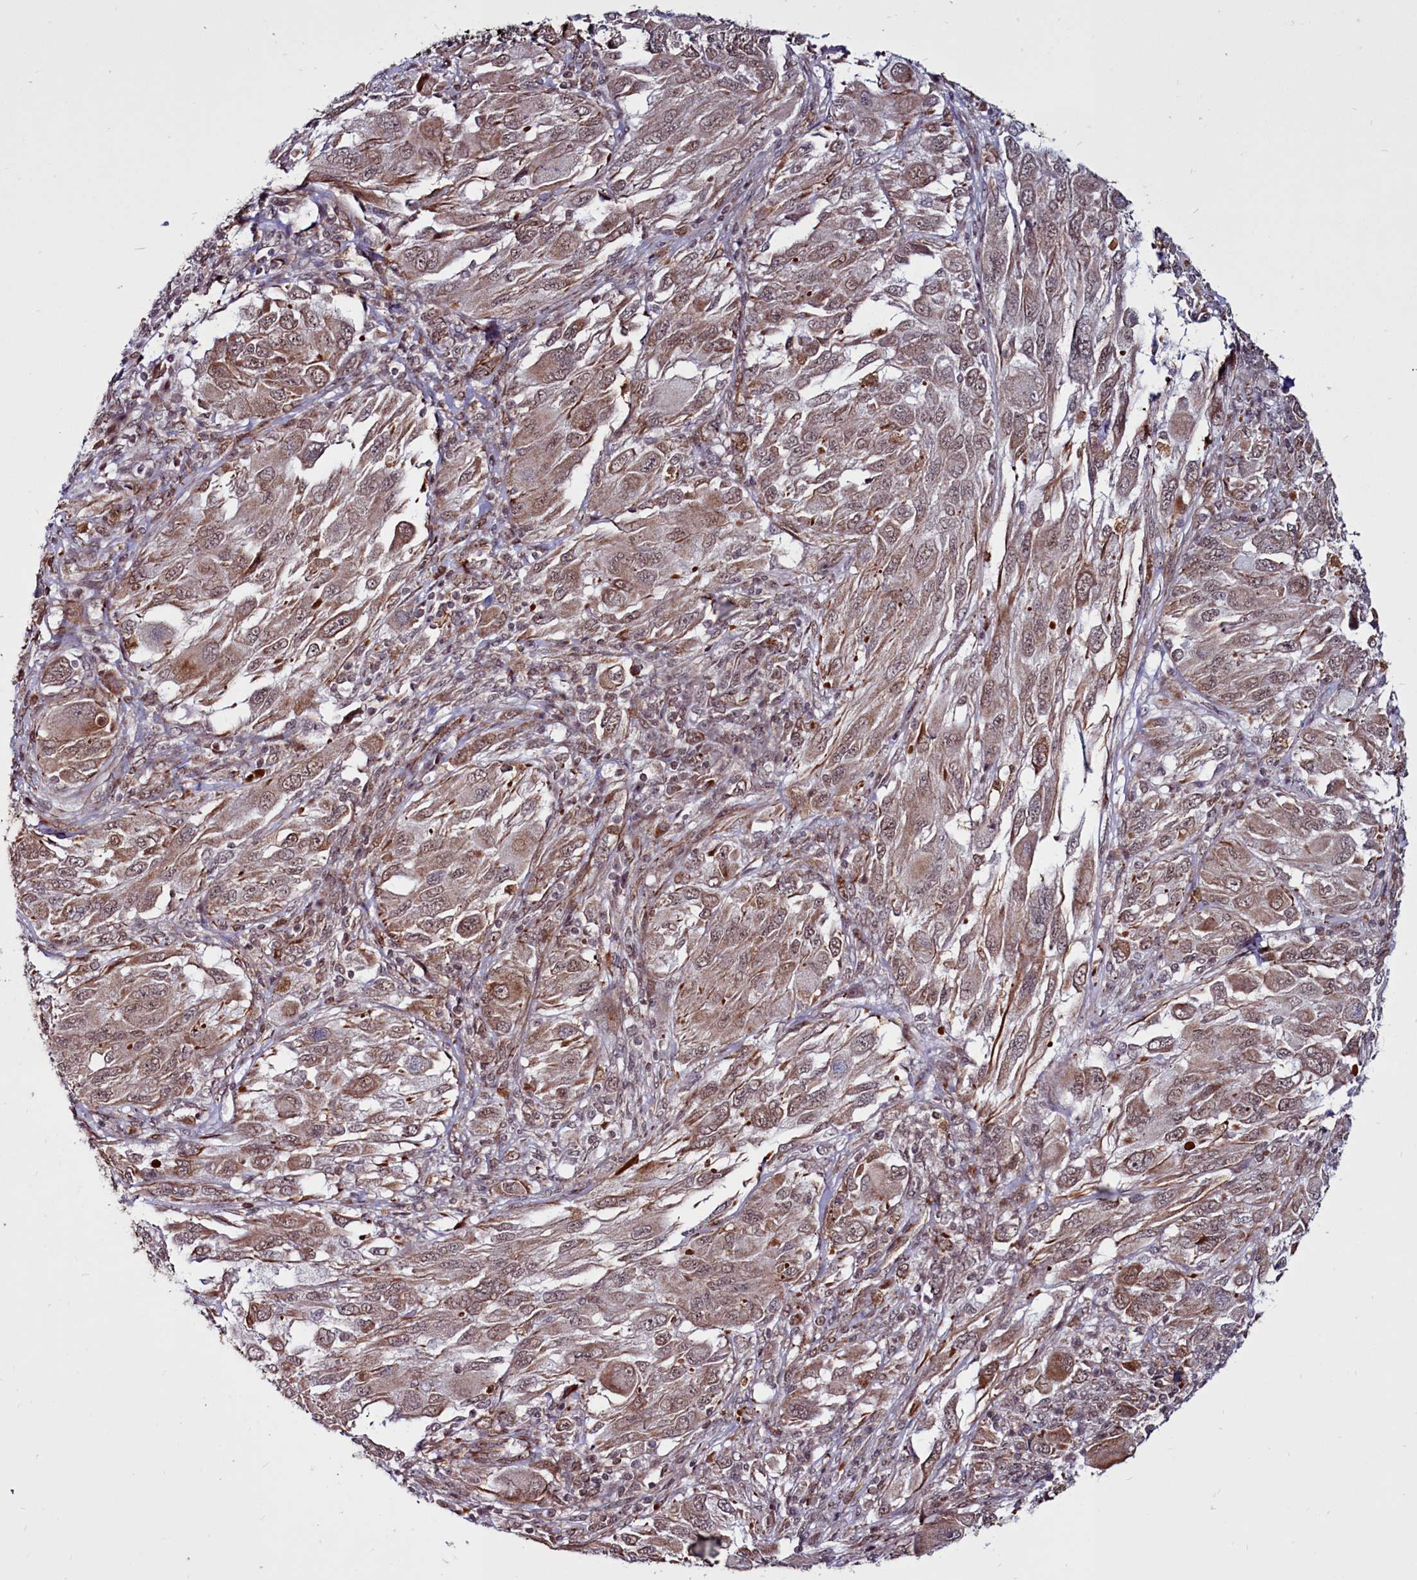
{"staining": {"intensity": "moderate", "quantity": ">75%", "location": "cytoplasmic/membranous,nuclear"}, "tissue": "melanoma", "cell_type": "Tumor cells", "image_type": "cancer", "snomed": [{"axis": "morphology", "description": "Malignant melanoma, NOS"}, {"axis": "topography", "description": "Skin"}], "caption": "An immunohistochemistry micrograph of neoplastic tissue is shown. Protein staining in brown labels moderate cytoplasmic/membranous and nuclear positivity in malignant melanoma within tumor cells.", "gene": "CLK3", "patient": {"sex": "female", "age": 91}}